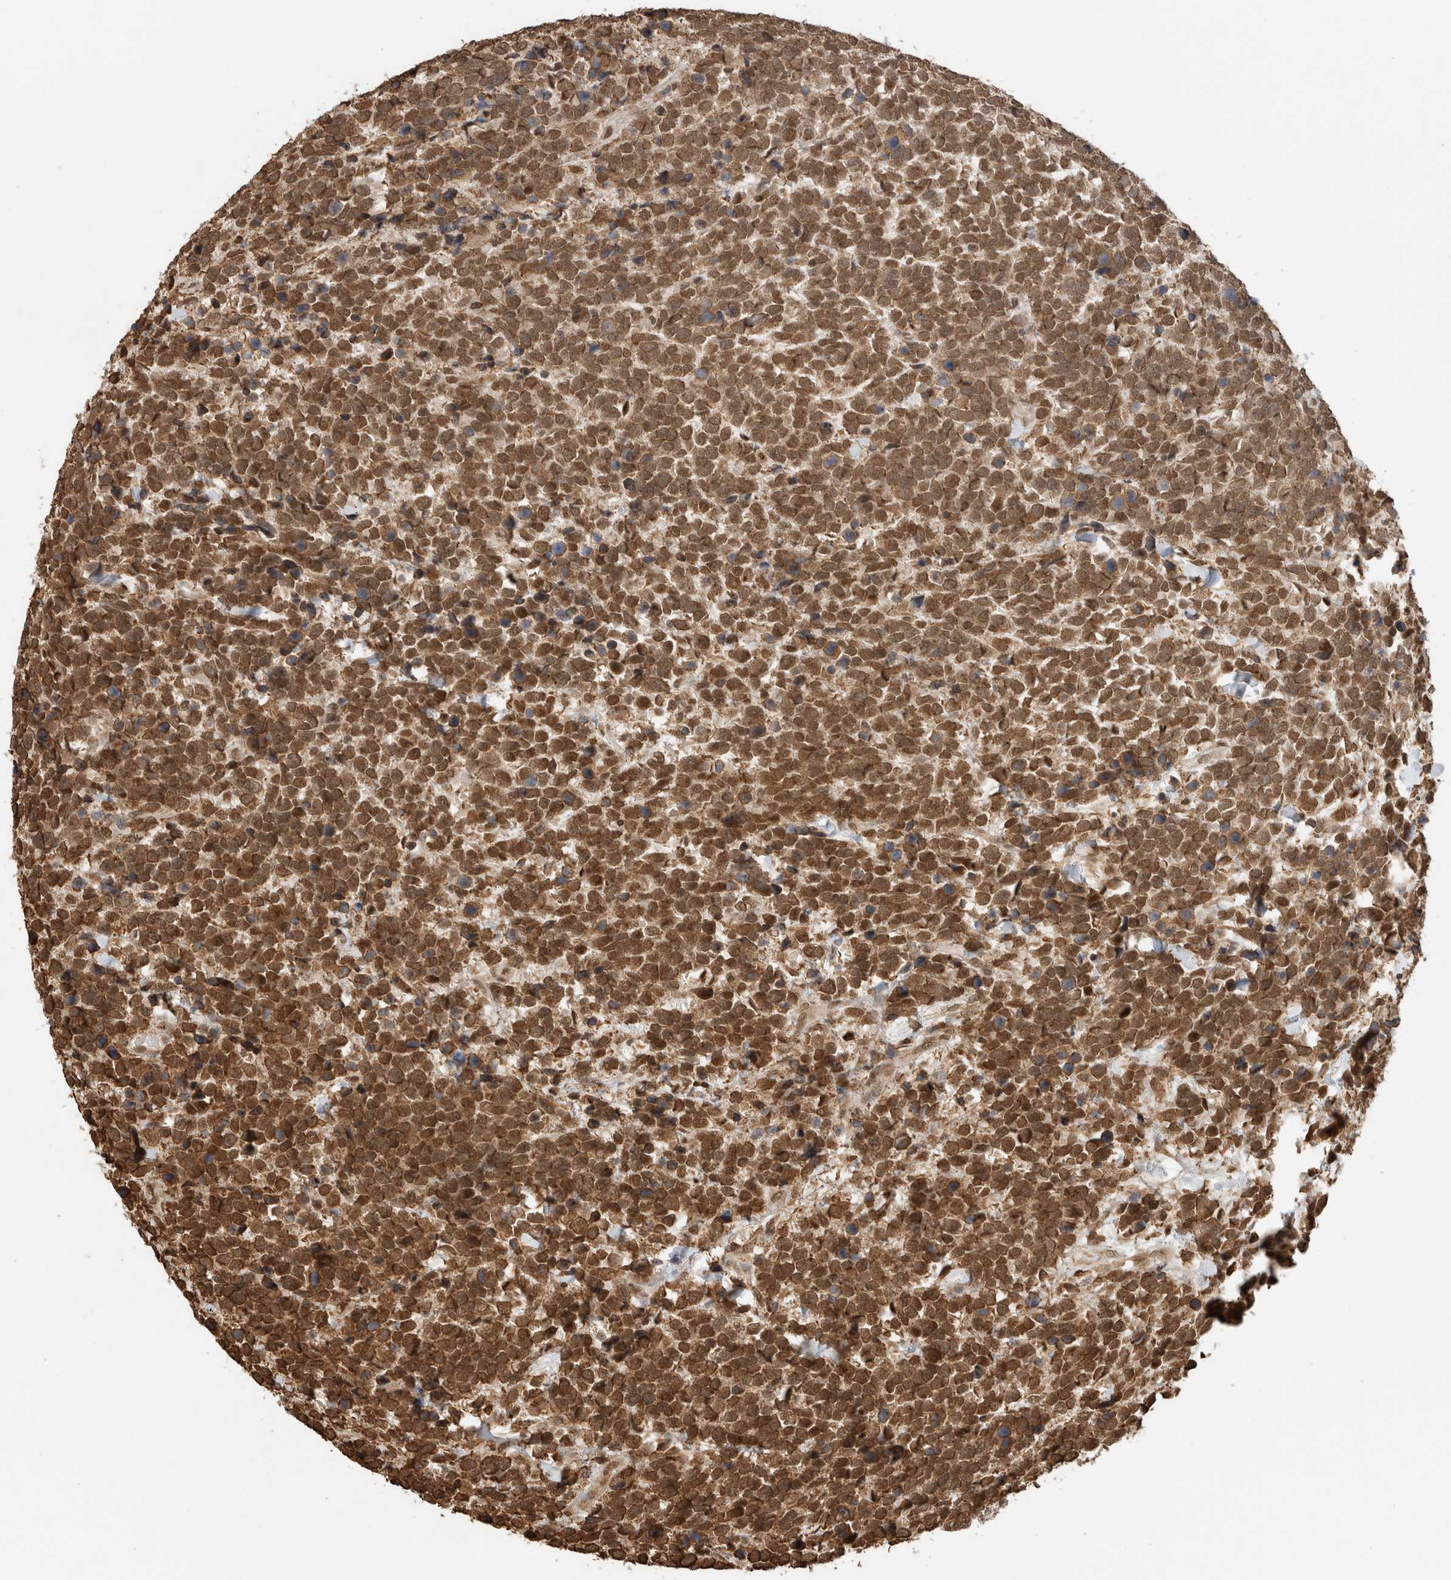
{"staining": {"intensity": "strong", "quantity": ">75%", "location": "nuclear"}, "tissue": "urothelial cancer", "cell_type": "Tumor cells", "image_type": "cancer", "snomed": [{"axis": "morphology", "description": "Urothelial carcinoma, High grade"}, {"axis": "topography", "description": "Urinary bladder"}], "caption": "This is a photomicrograph of IHC staining of urothelial cancer, which shows strong positivity in the nuclear of tumor cells.", "gene": "C1orf21", "patient": {"sex": "female", "age": 82}}